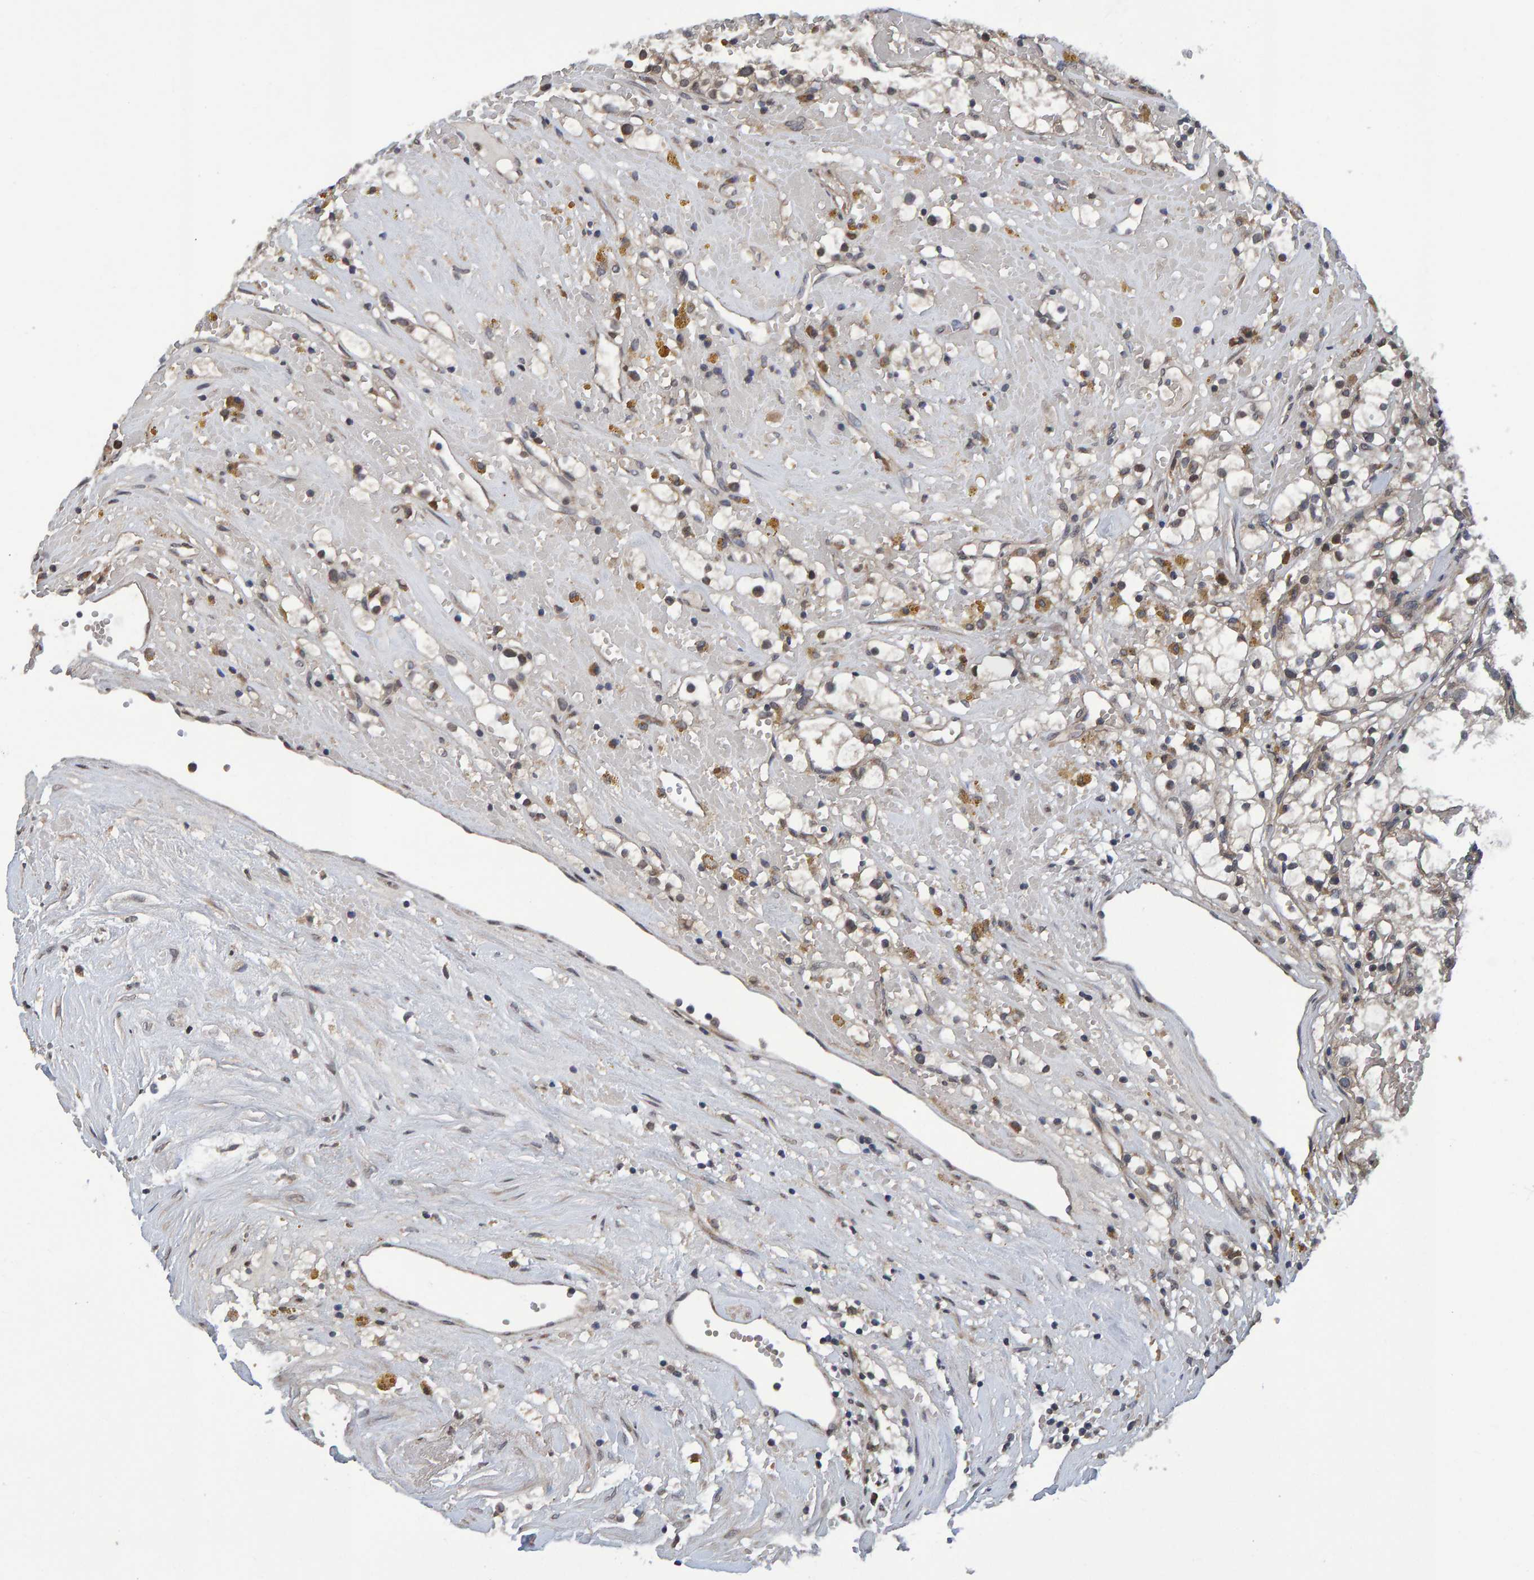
{"staining": {"intensity": "weak", "quantity": "25%-75%", "location": "cytoplasmic/membranous"}, "tissue": "renal cancer", "cell_type": "Tumor cells", "image_type": "cancer", "snomed": [{"axis": "morphology", "description": "Adenocarcinoma, NOS"}, {"axis": "topography", "description": "Kidney"}], "caption": "Immunohistochemistry image of human renal adenocarcinoma stained for a protein (brown), which reveals low levels of weak cytoplasmic/membranous positivity in about 25%-75% of tumor cells.", "gene": "GAB2", "patient": {"sex": "male", "age": 56}}